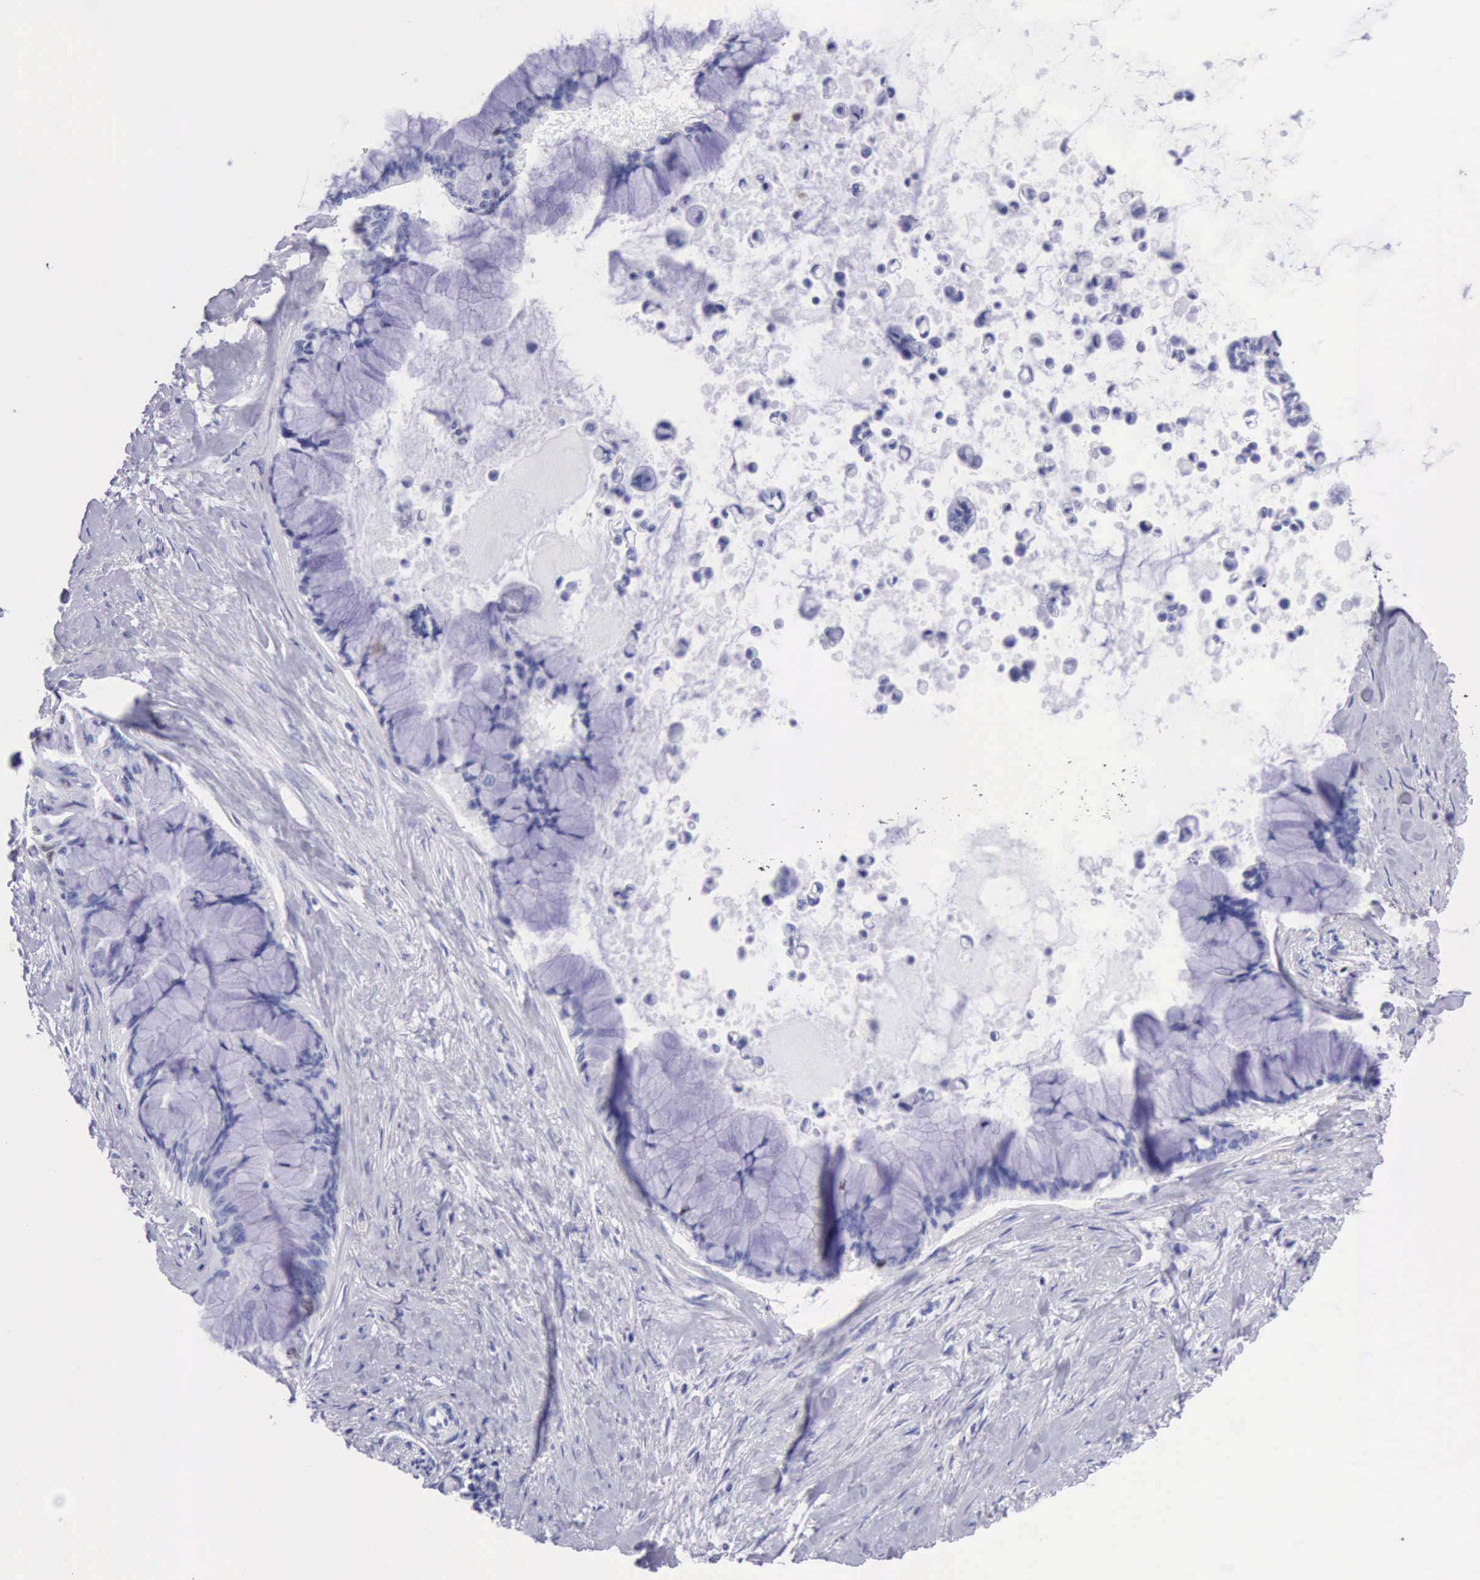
{"staining": {"intensity": "negative", "quantity": "none", "location": "none"}, "tissue": "pancreatic cancer", "cell_type": "Tumor cells", "image_type": "cancer", "snomed": [{"axis": "morphology", "description": "Adenocarcinoma, NOS"}, {"axis": "topography", "description": "Pancreas"}], "caption": "The IHC histopathology image has no significant staining in tumor cells of adenocarcinoma (pancreatic) tissue. Nuclei are stained in blue.", "gene": "MCM2", "patient": {"sex": "male", "age": 59}}